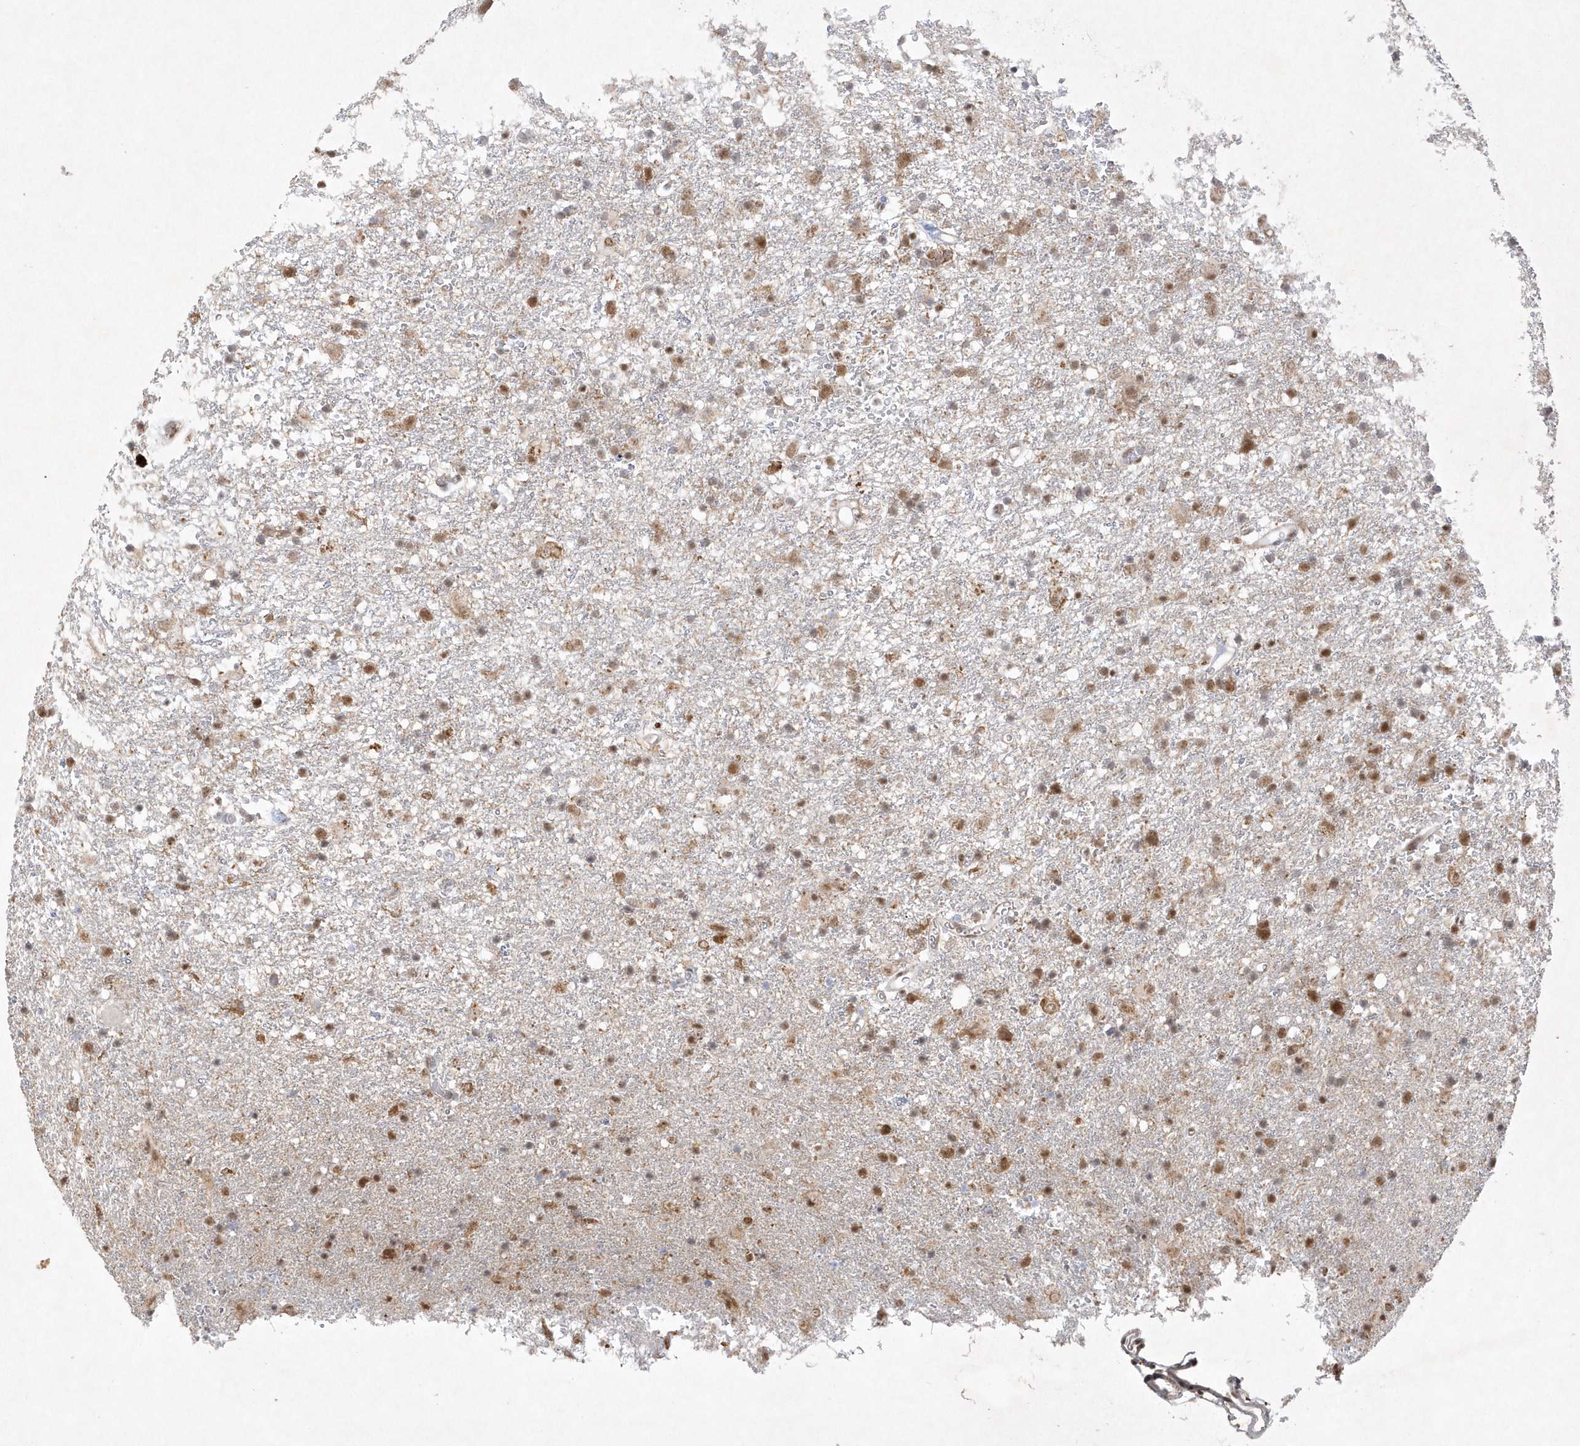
{"staining": {"intensity": "moderate", "quantity": "25%-75%", "location": "nuclear"}, "tissue": "glioma", "cell_type": "Tumor cells", "image_type": "cancer", "snomed": [{"axis": "morphology", "description": "Glioma, malignant, Low grade"}, {"axis": "topography", "description": "Brain"}], "caption": "This is an image of immunohistochemistry (IHC) staining of glioma, which shows moderate positivity in the nuclear of tumor cells.", "gene": "CPSF3", "patient": {"sex": "male", "age": 65}}